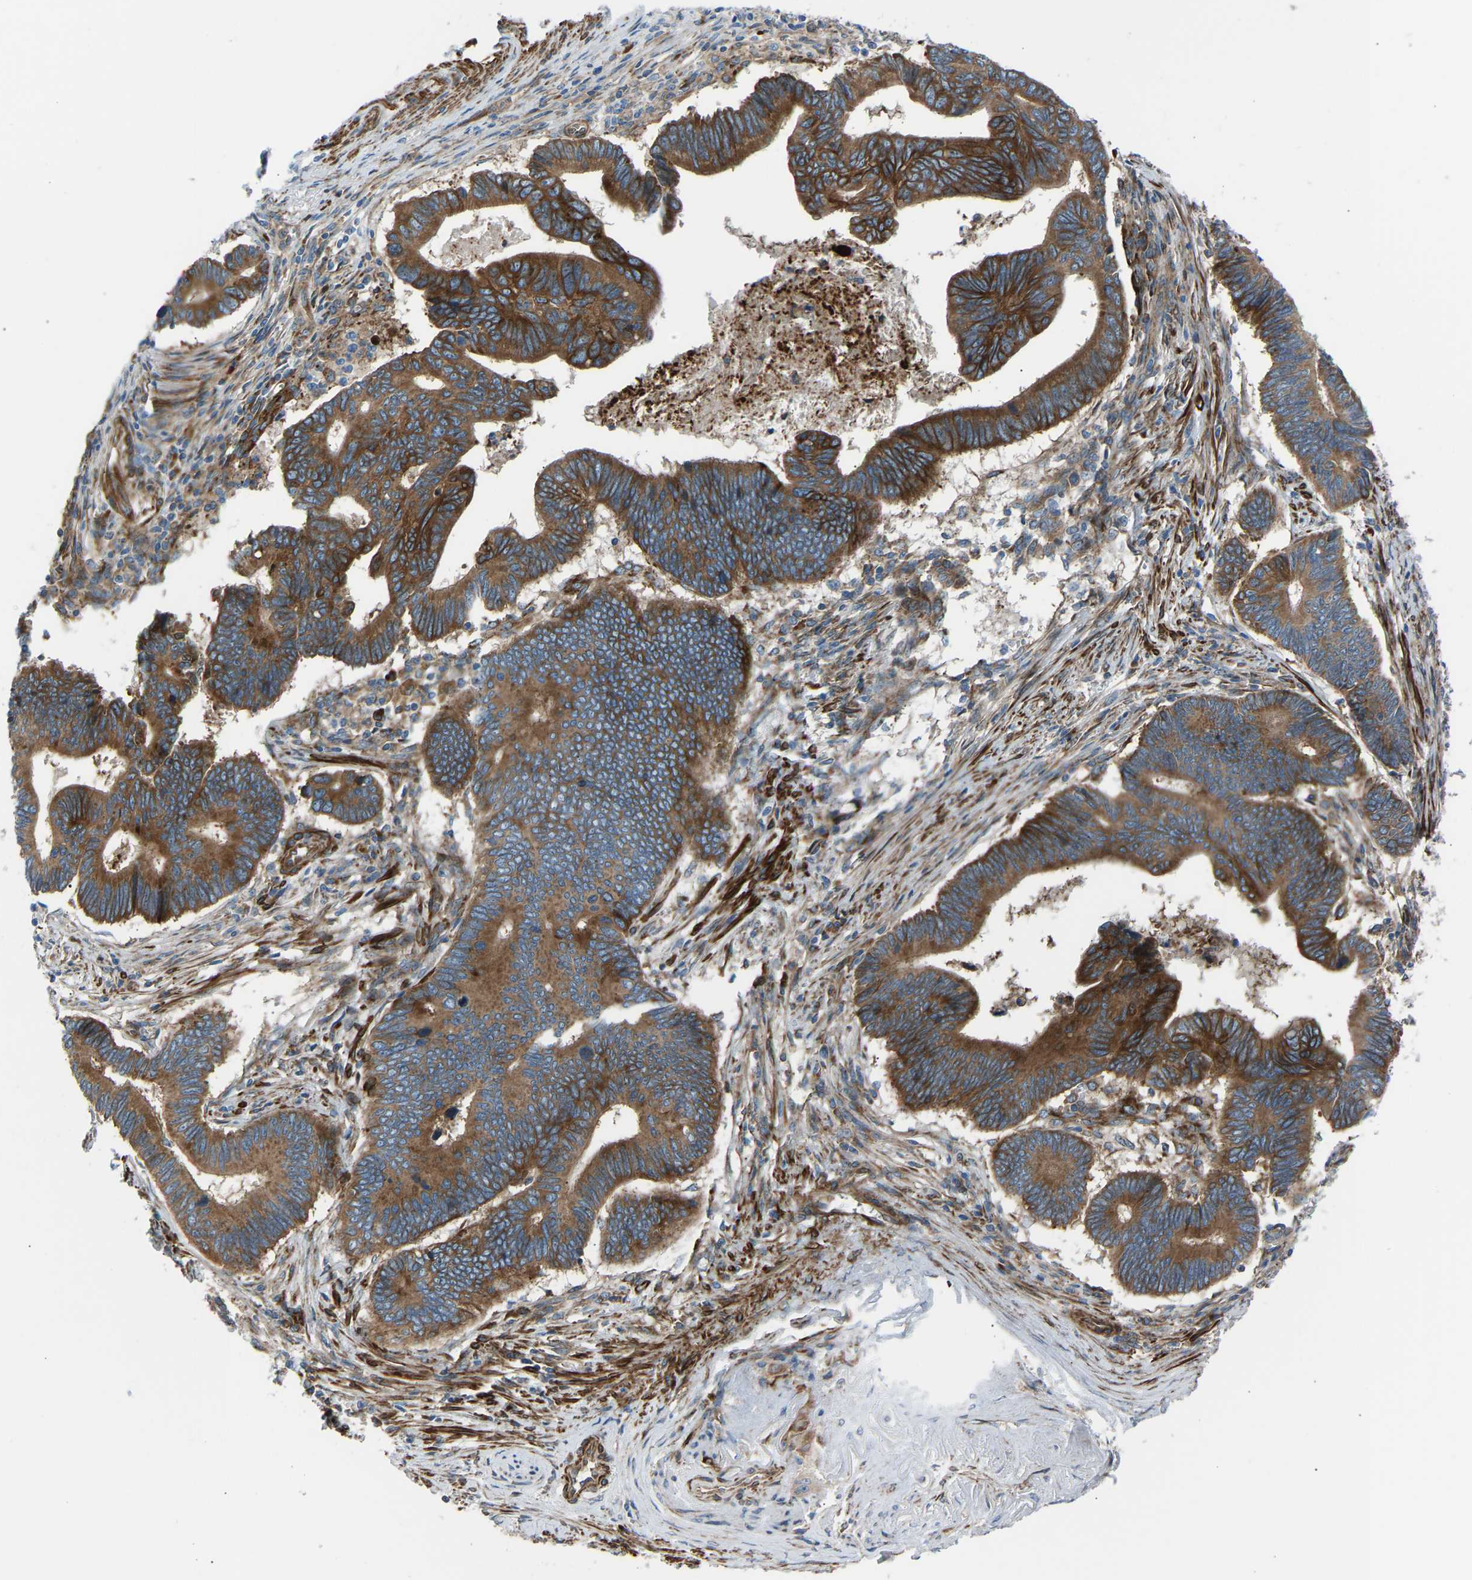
{"staining": {"intensity": "strong", "quantity": ">75%", "location": "cytoplasmic/membranous"}, "tissue": "pancreatic cancer", "cell_type": "Tumor cells", "image_type": "cancer", "snomed": [{"axis": "morphology", "description": "Adenocarcinoma, NOS"}, {"axis": "topography", "description": "Pancreas"}], "caption": "Pancreatic cancer (adenocarcinoma) stained with IHC reveals strong cytoplasmic/membranous staining in about >75% of tumor cells.", "gene": "VPS41", "patient": {"sex": "female", "age": 70}}